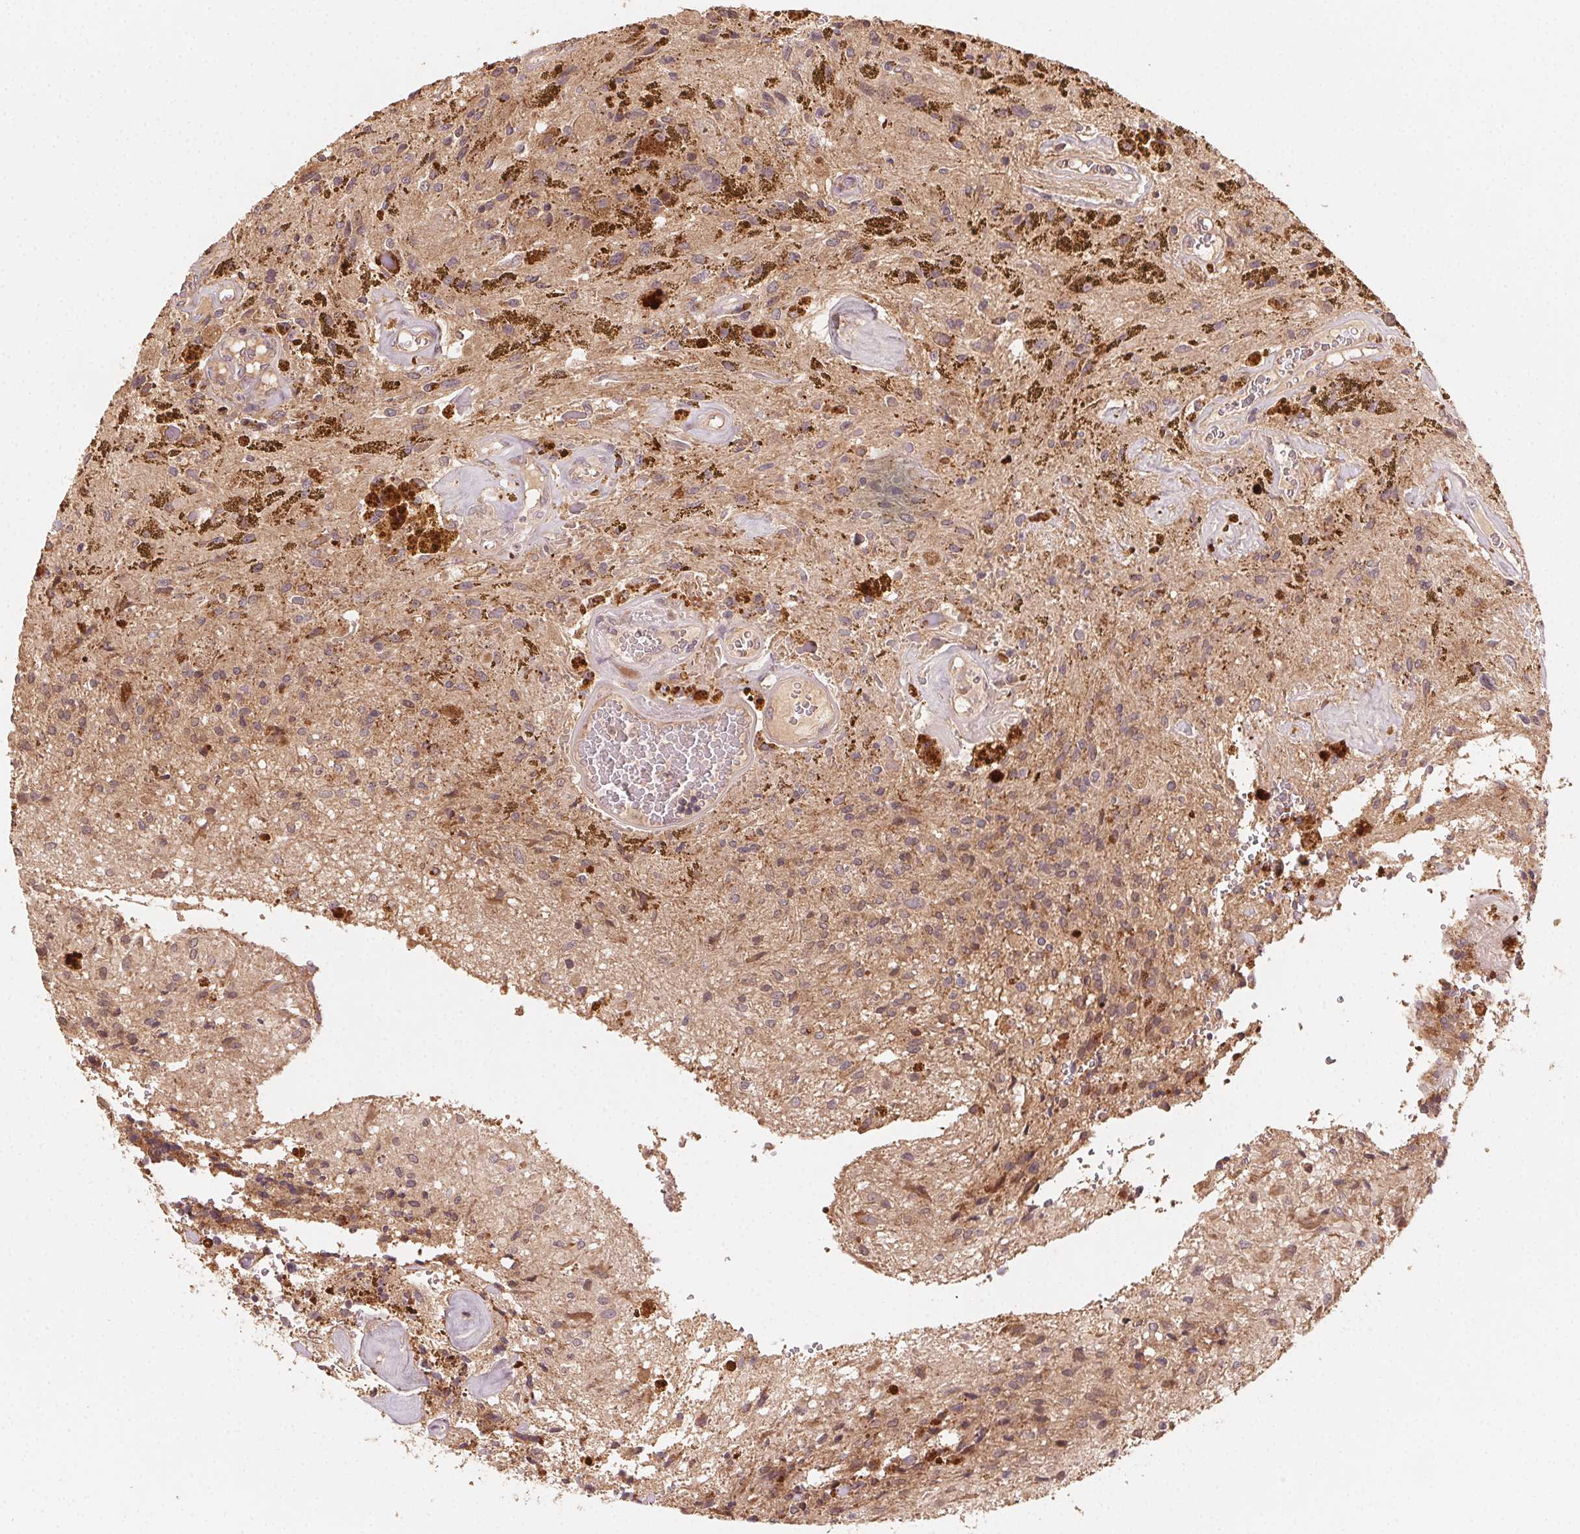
{"staining": {"intensity": "strong", "quantity": "<25%", "location": "cytoplasmic/membranous"}, "tissue": "glioma", "cell_type": "Tumor cells", "image_type": "cancer", "snomed": [{"axis": "morphology", "description": "Glioma, malignant, Low grade"}, {"axis": "topography", "description": "Cerebellum"}], "caption": "IHC micrograph of neoplastic tissue: malignant glioma (low-grade) stained using immunohistochemistry (IHC) demonstrates medium levels of strong protein expression localized specifically in the cytoplasmic/membranous of tumor cells, appearing as a cytoplasmic/membranous brown color.", "gene": "WBP2", "patient": {"sex": "female", "age": 14}}